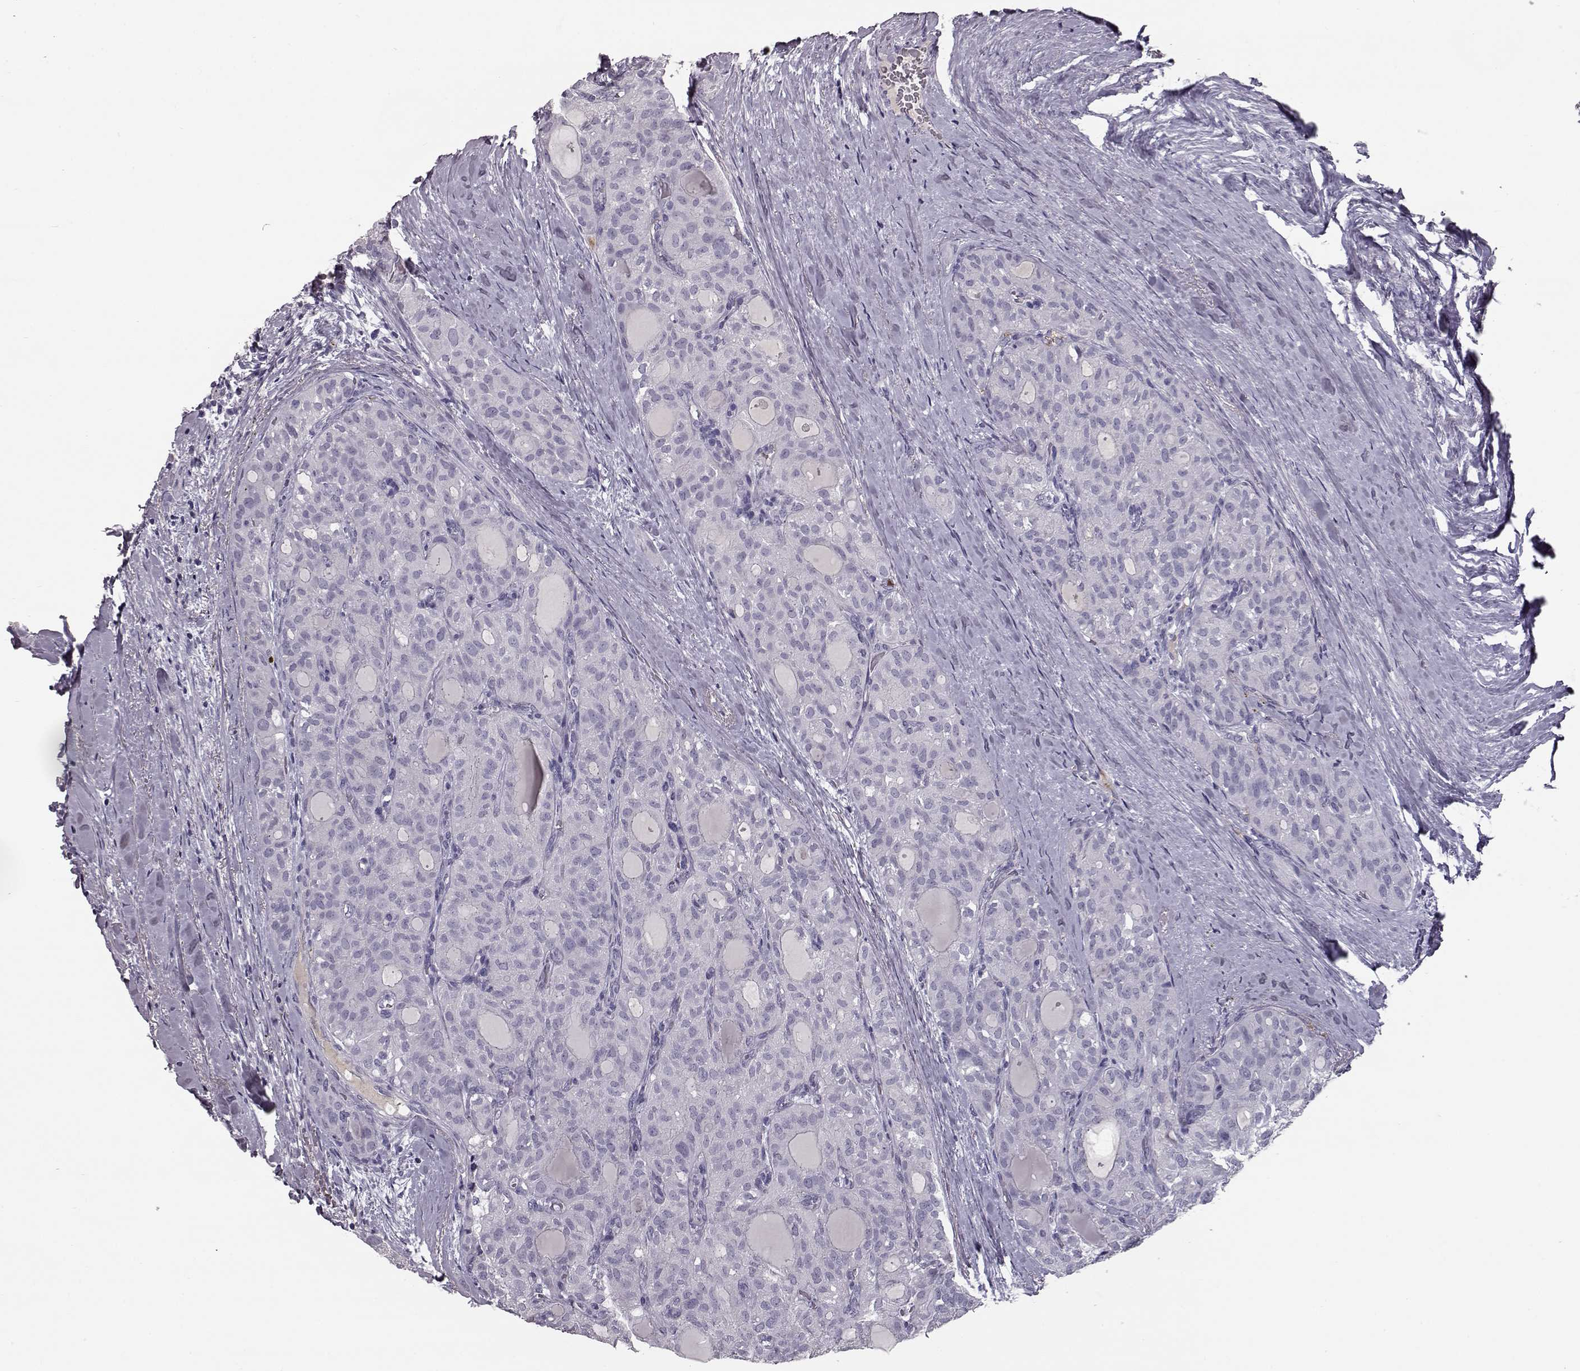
{"staining": {"intensity": "negative", "quantity": "none", "location": "none"}, "tissue": "thyroid cancer", "cell_type": "Tumor cells", "image_type": "cancer", "snomed": [{"axis": "morphology", "description": "Follicular adenoma carcinoma, NOS"}, {"axis": "topography", "description": "Thyroid gland"}], "caption": "Immunohistochemistry micrograph of neoplastic tissue: human thyroid cancer stained with DAB (3,3'-diaminobenzidine) reveals no significant protein expression in tumor cells. The staining is performed using DAB (3,3'-diaminobenzidine) brown chromogen with nuclei counter-stained in using hematoxylin.", "gene": "CCL19", "patient": {"sex": "male", "age": 75}}